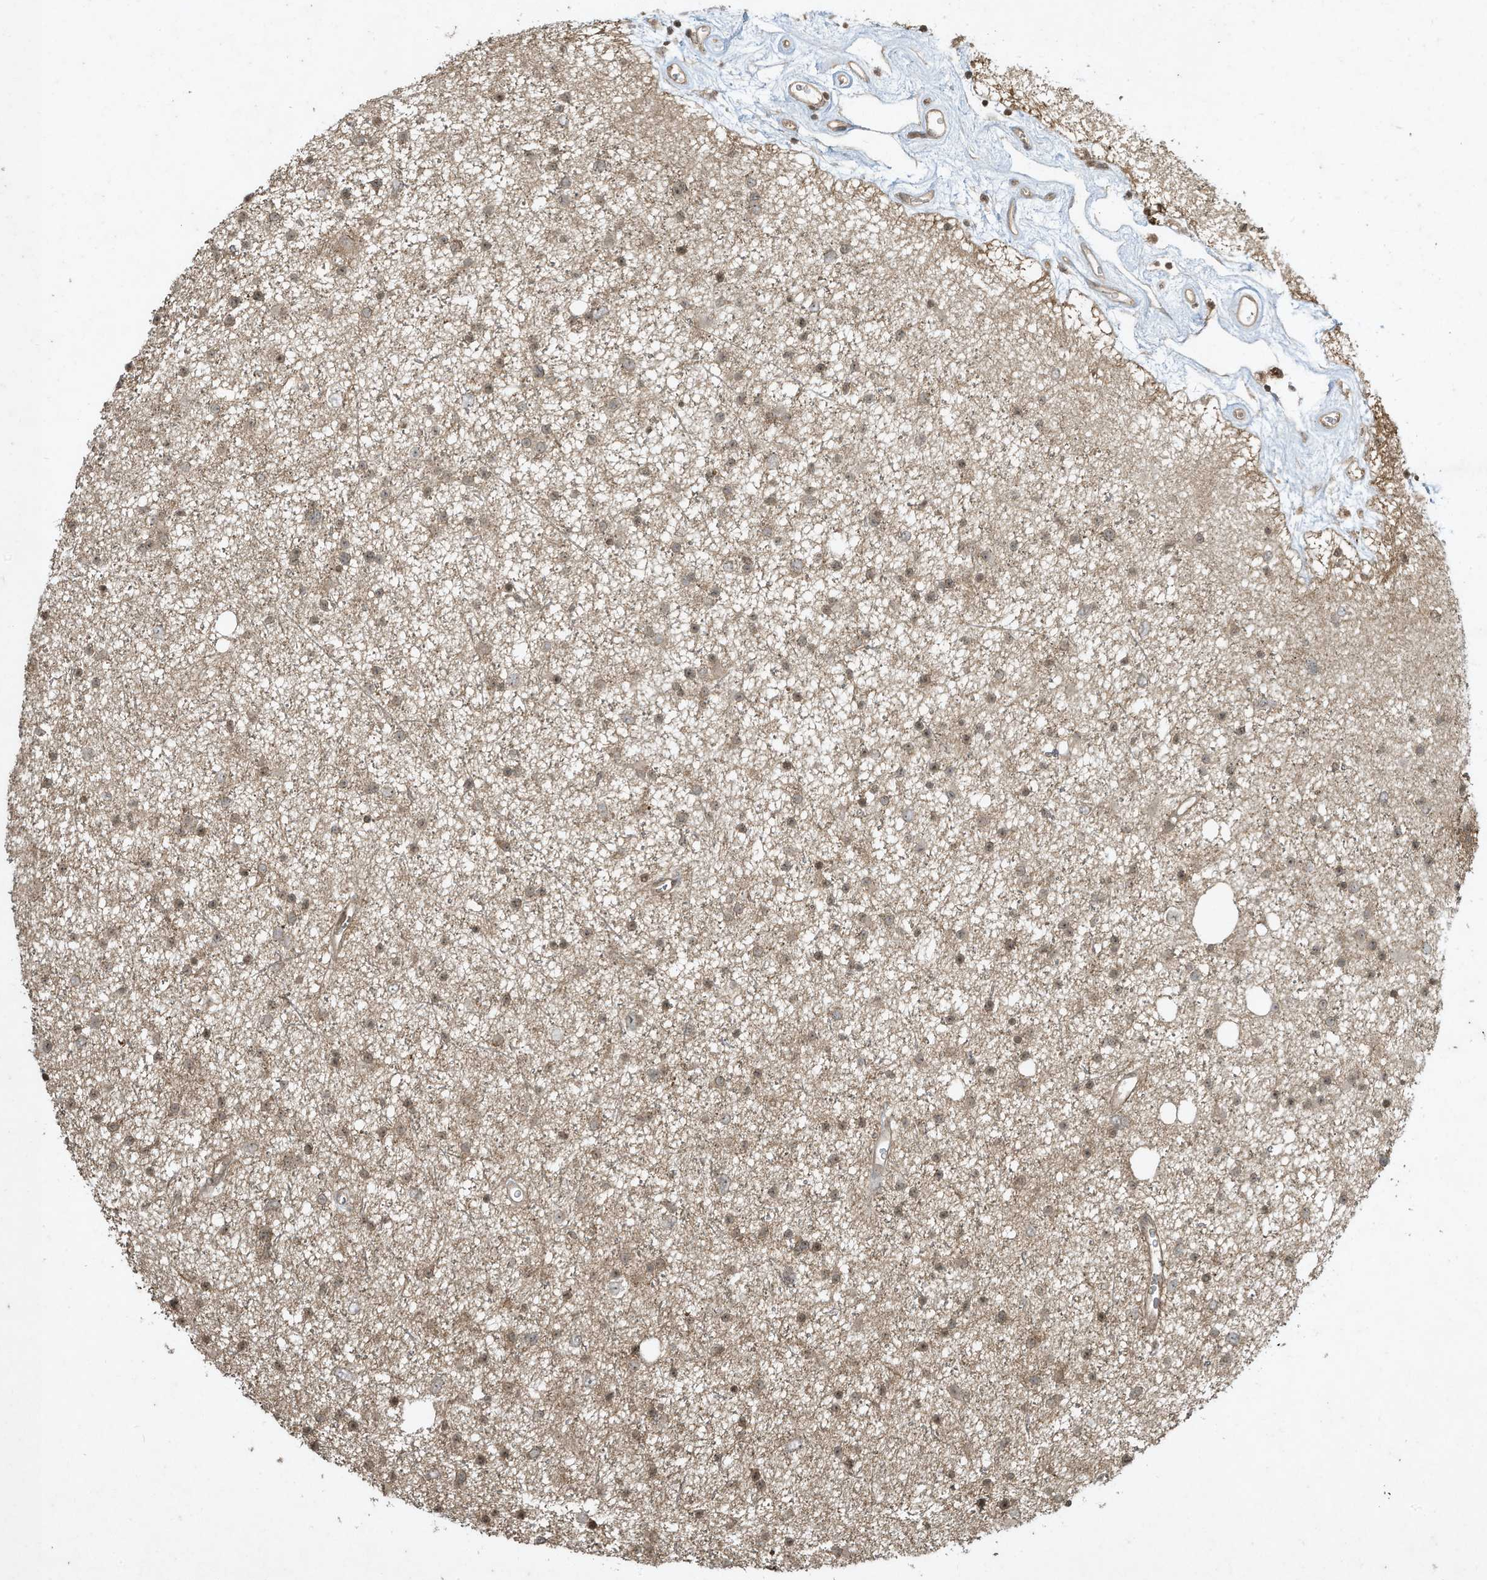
{"staining": {"intensity": "moderate", "quantity": "25%-75%", "location": "nuclear"}, "tissue": "glioma", "cell_type": "Tumor cells", "image_type": "cancer", "snomed": [{"axis": "morphology", "description": "Glioma, malignant, Low grade"}, {"axis": "topography", "description": "Cerebral cortex"}], "caption": "Immunohistochemical staining of glioma exhibits medium levels of moderate nuclear positivity in about 25%-75% of tumor cells.", "gene": "MATN2", "patient": {"sex": "female", "age": 39}}